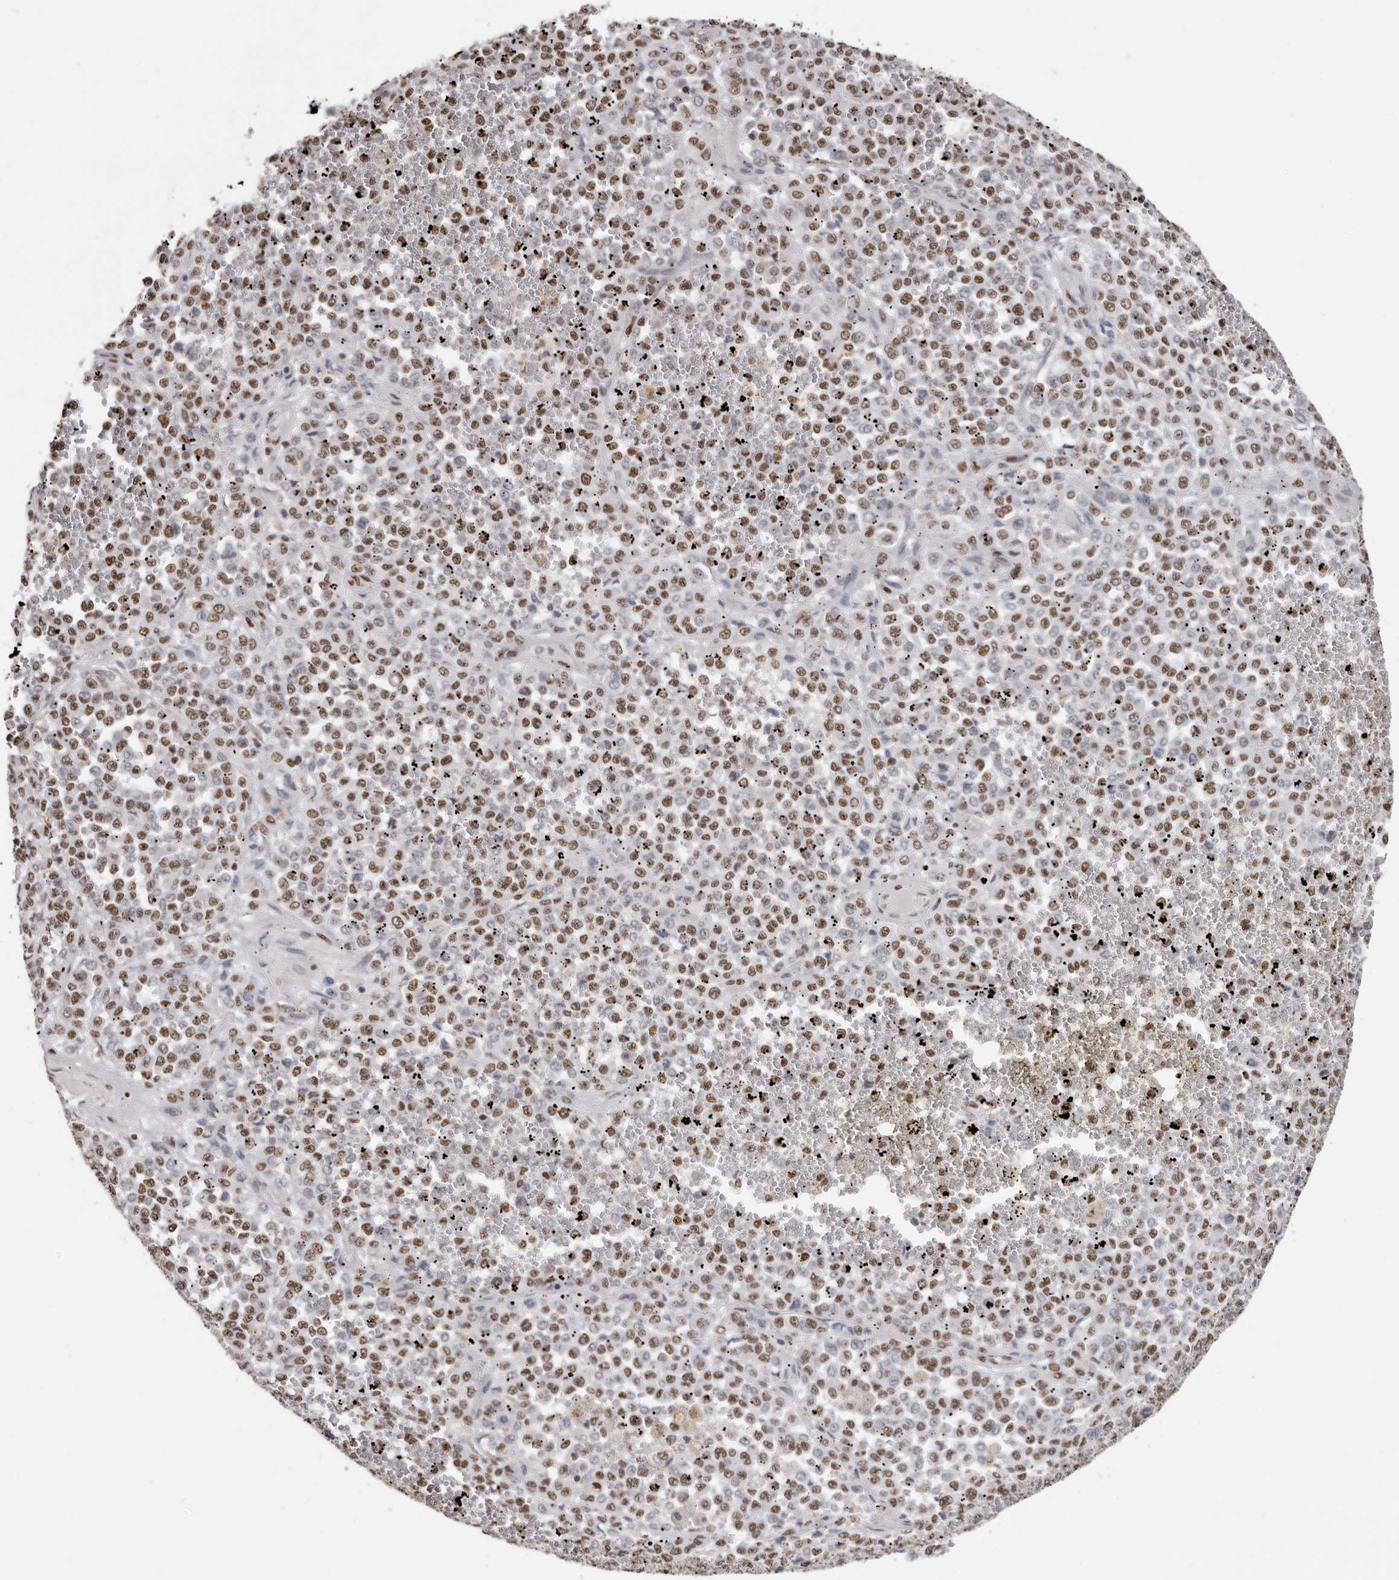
{"staining": {"intensity": "moderate", "quantity": ">75%", "location": "nuclear"}, "tissue": "melanoma", "cell_type": "Tumor cells", "image_type": "cancer", "snomed": [{"axis": "morphology", "description": "Malignant melanoma, Metastatic site"}, {"axis": "topography", "description": "Pancreas"}], "caption": "Human malignant melanoma (metastatic site) stained with a protein marker shows moderate staining in tumor cells.", "gene": "SCAF4", "patient": {"sex": "female", "age": 30}}